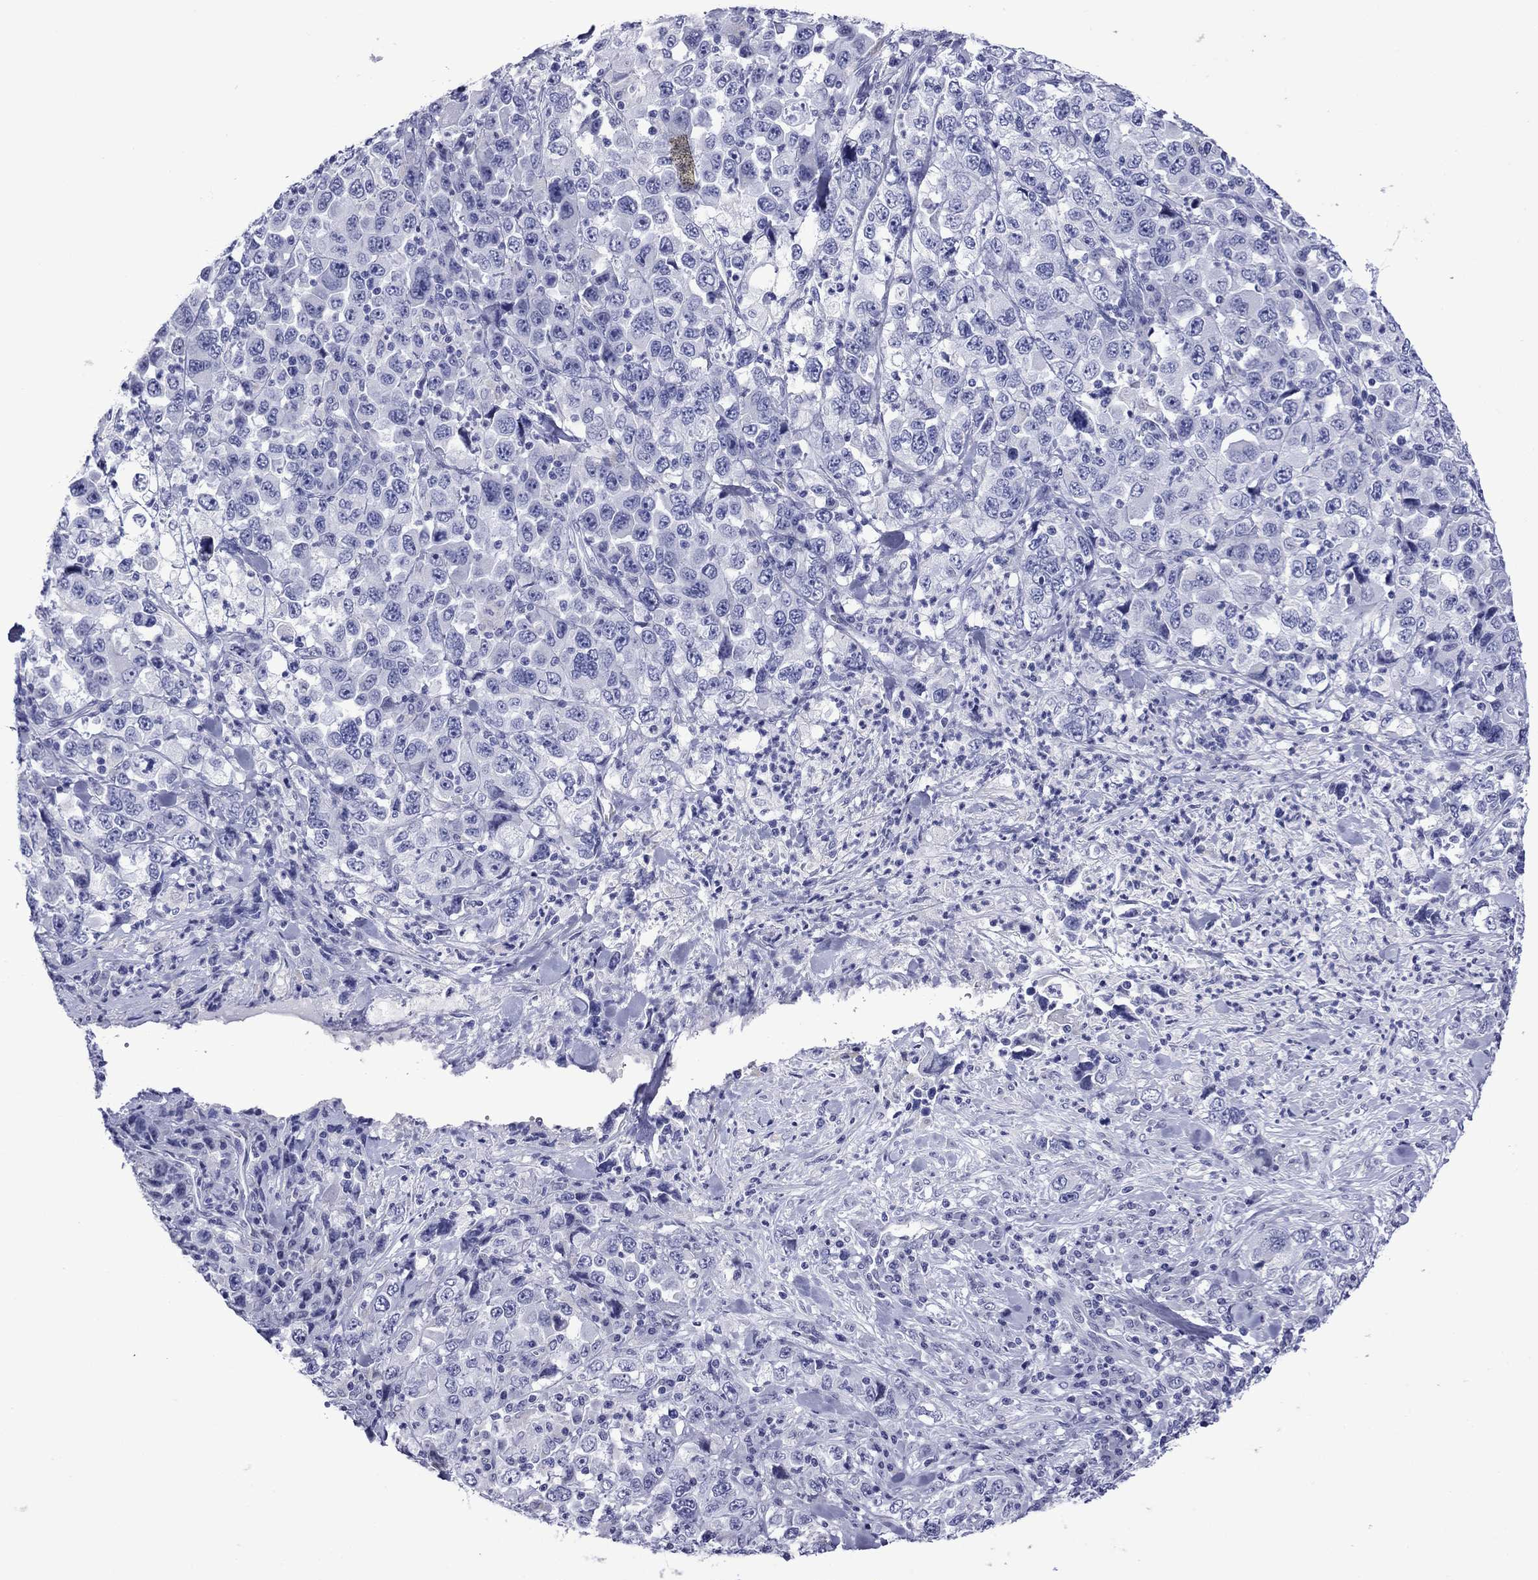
{"staining": {"intensity": "negative", "quantity": "none", "location": "none"}, "tissue": "stomach cancer", "cell_type": "Tumor cells", "image_type": "cancer", "snomed": [{"axis": "morphology", "description": "Normal tissue, NOS"}, {"axis": "morphology", "description": "Adenocarcinoma, NOS"}, {"axis": "topography", "description": "Stomach, upper"}, {"axis": "topography", "description": "Stomach"}], "caption": "Photomicrograph shows no significant protein expression in tumor cells of stomach cancer (adenocarcinoma). Nuclei are stained in blue.", "gene": "PIWIL1", "patient": {"sex": "male", "age": 59}}